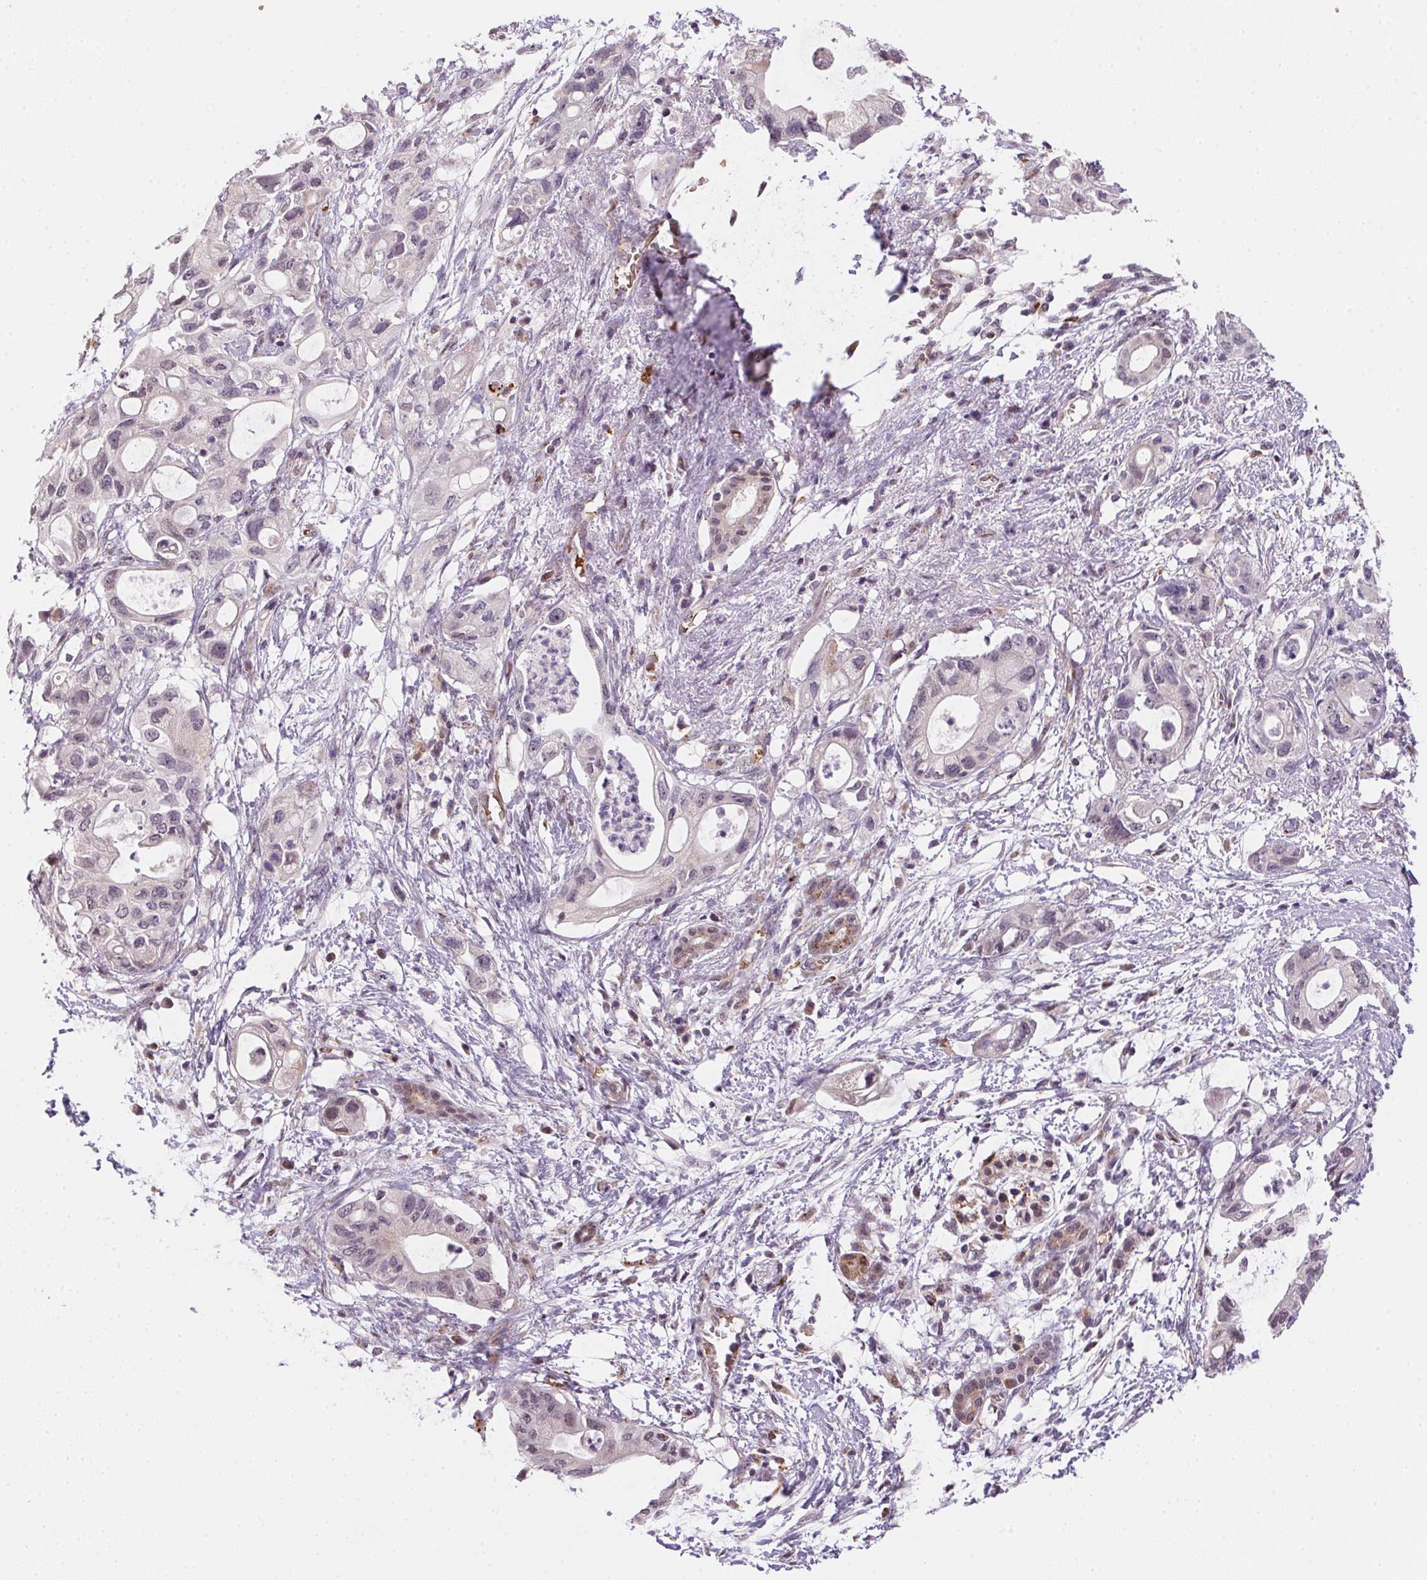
{"staining": {"intensity": "negative", "quantity": "none", "location": "none"}, "tissue": "pancreatic cancer", "cell_type": "Tumor cells", "image_type": "cancer", "snomed": [{"axis": "morphology", "description": "Adenocarcinoma, NOS"}, {"axis": "topography", "description": "Pancreas"}], "caption": "Immunohistochemistry histopathology image of neoplastic tissue: pancreatic cancer (adenocarcinoma) stained with DAB (3,3'-diaminobenzidine) shows no significant protein positivity in tumor cells.", "gene": "METTL13", "patient": {"sex": "female", "age": 72}}